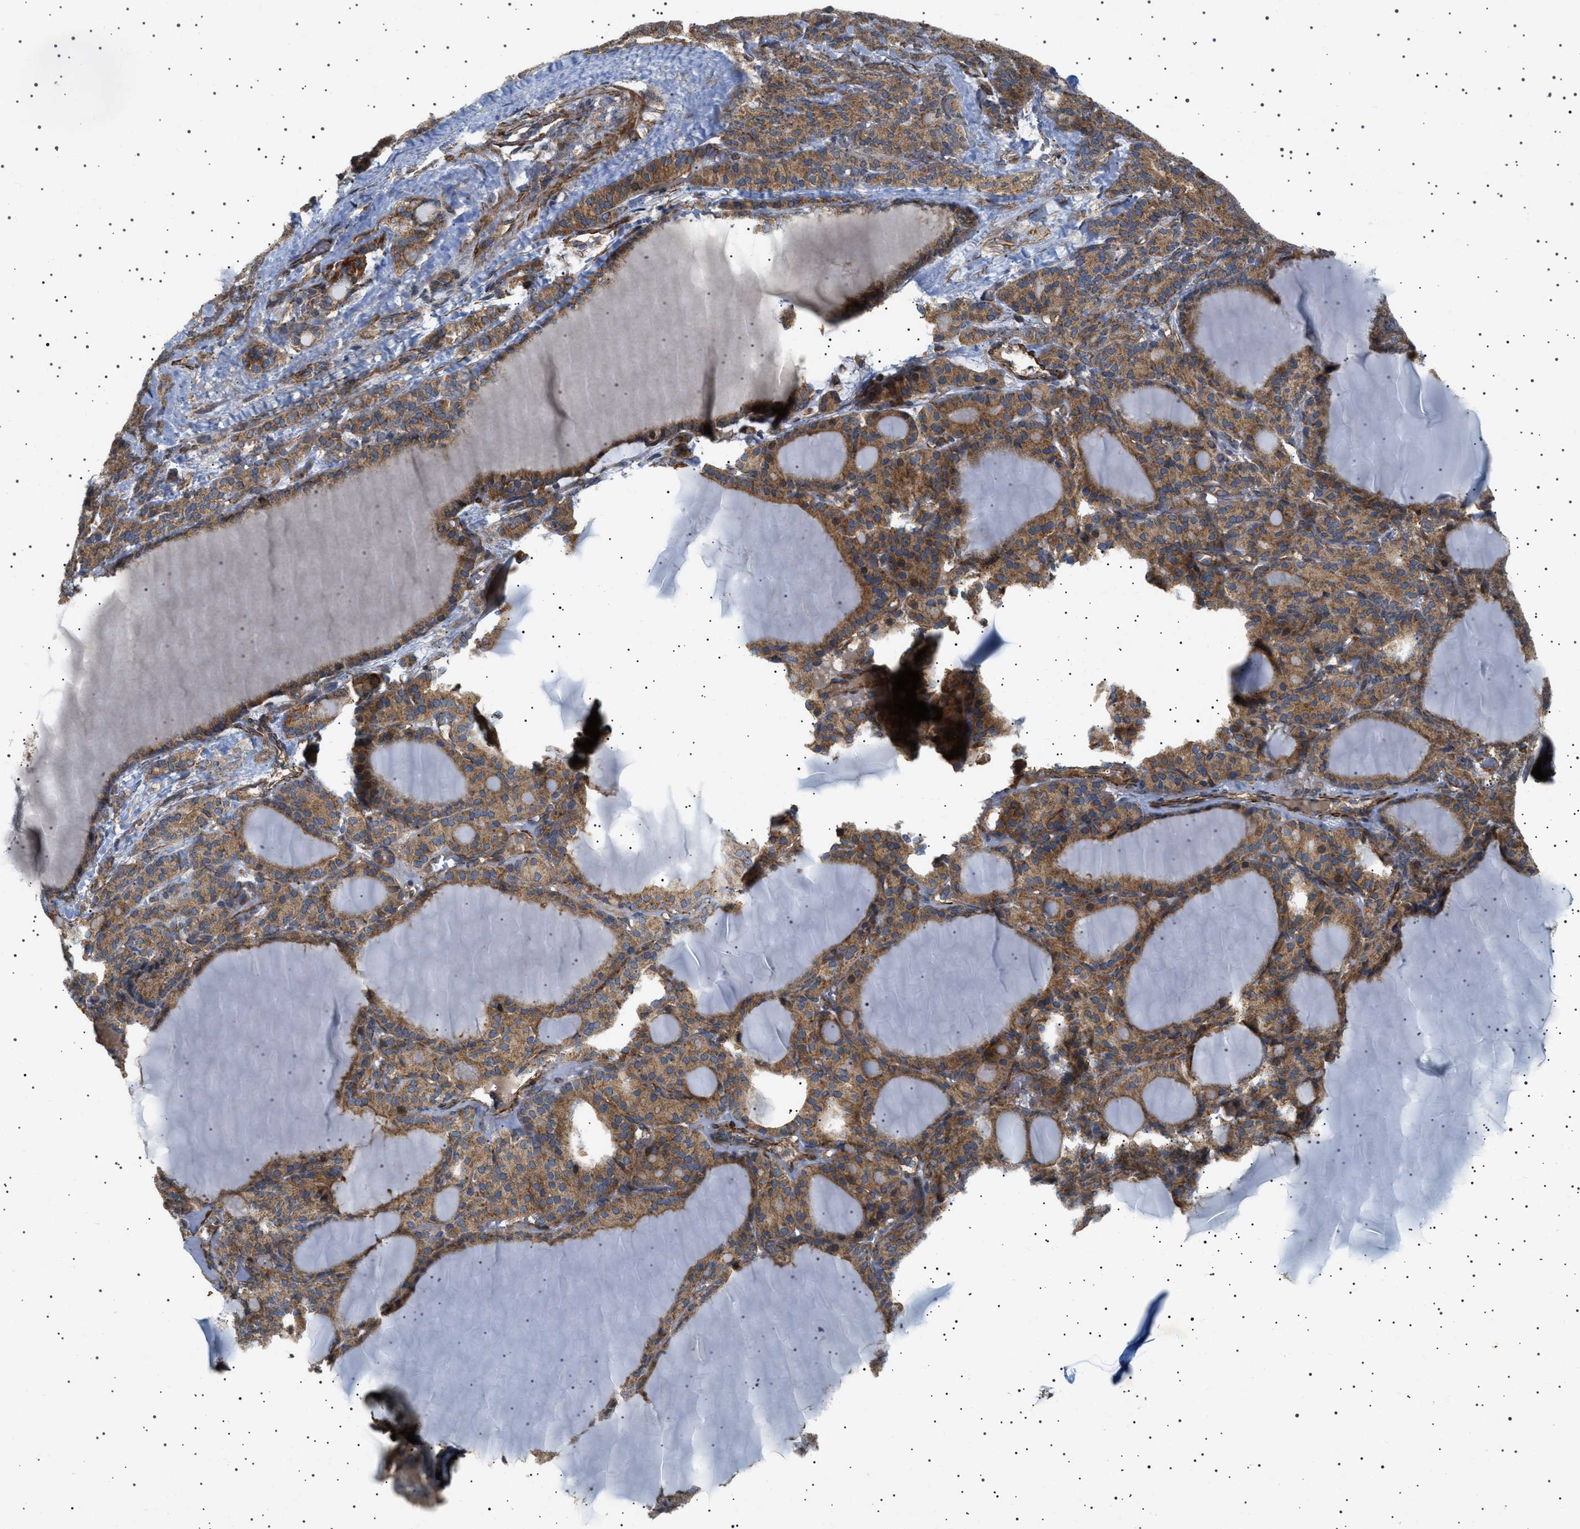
{"staining": {"intensity": "strong", "quantity": ">75%", "location": "cytoplasmic/membranous"}, "tissue": "thyroid gland", "cell_type": "Glandular cells", "image_type": "normal", "snomed": [{"axis": "morphology", "description": "Normal tissue, NOS"}, {"axis": "topography", "description": "Thyroid gland"}], "caption": "There is high levels of strong cytoplasmic/membranous expression in glandular cells of benign thyroid gland, as demonstrated by immunohistochemical staining (brown color).", "gene": "CCDC186", "patient": {"sex": "female", "age": 28}}